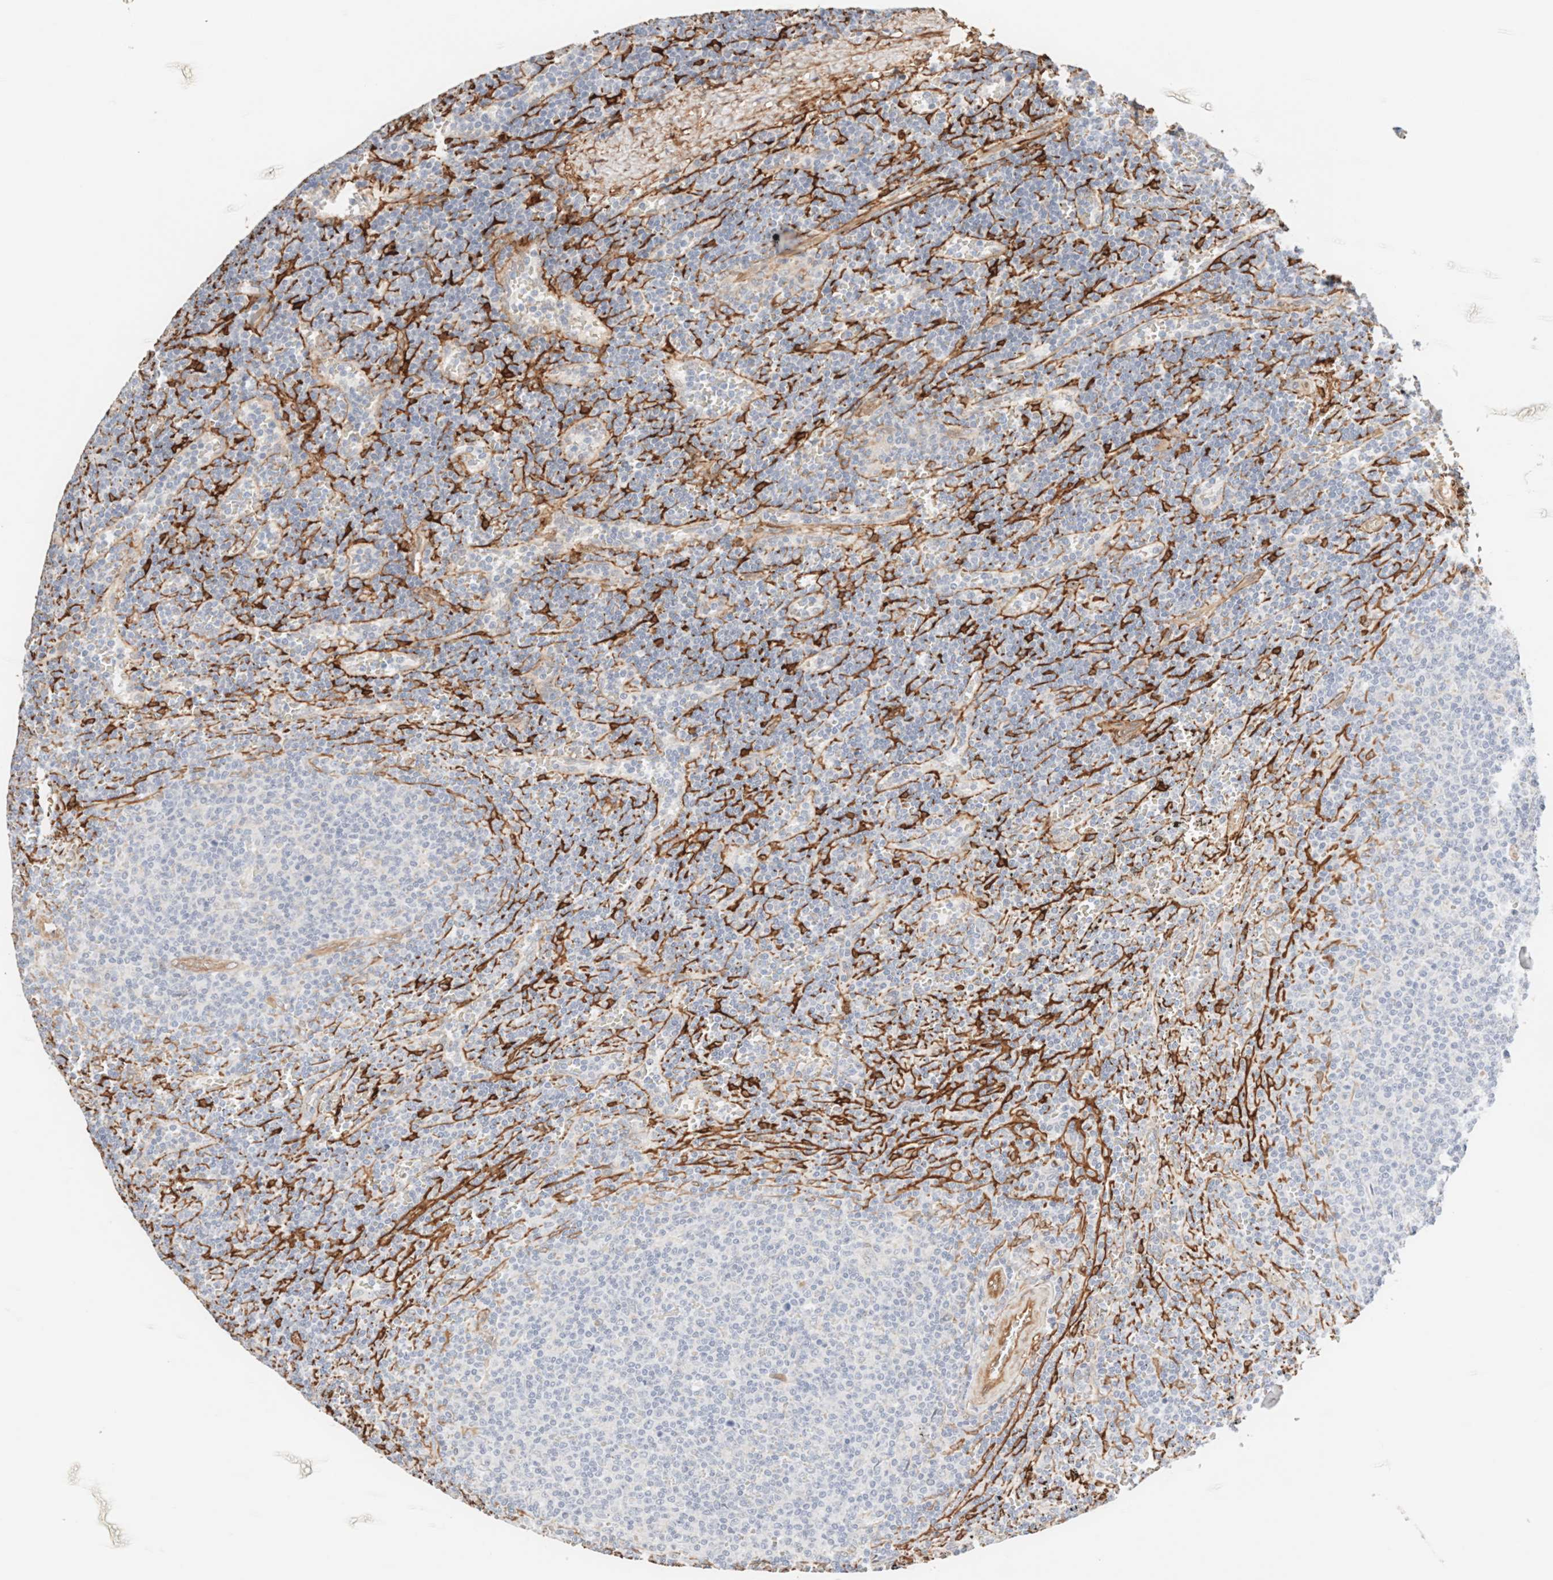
{"staining": {"intensity": "negative", "quantity": "none", "location": "none"}, "tissue": "lymphoma", "cell_type": "Tumor cells", "image_type": "cancer", "snomed": [{"axis": "morphology", "description": "Malignant lymphoma, non-Hodgkin's type, Low grade"}, {"axis": "topography", "description": "Spleen"}], "caption": "The immunohistochemistry (IHC) image has no significant positivity in tumor cells of lymphoma tissue.", "gene": "LMCD1", "patient": {"sex": "female", "age": 50}}